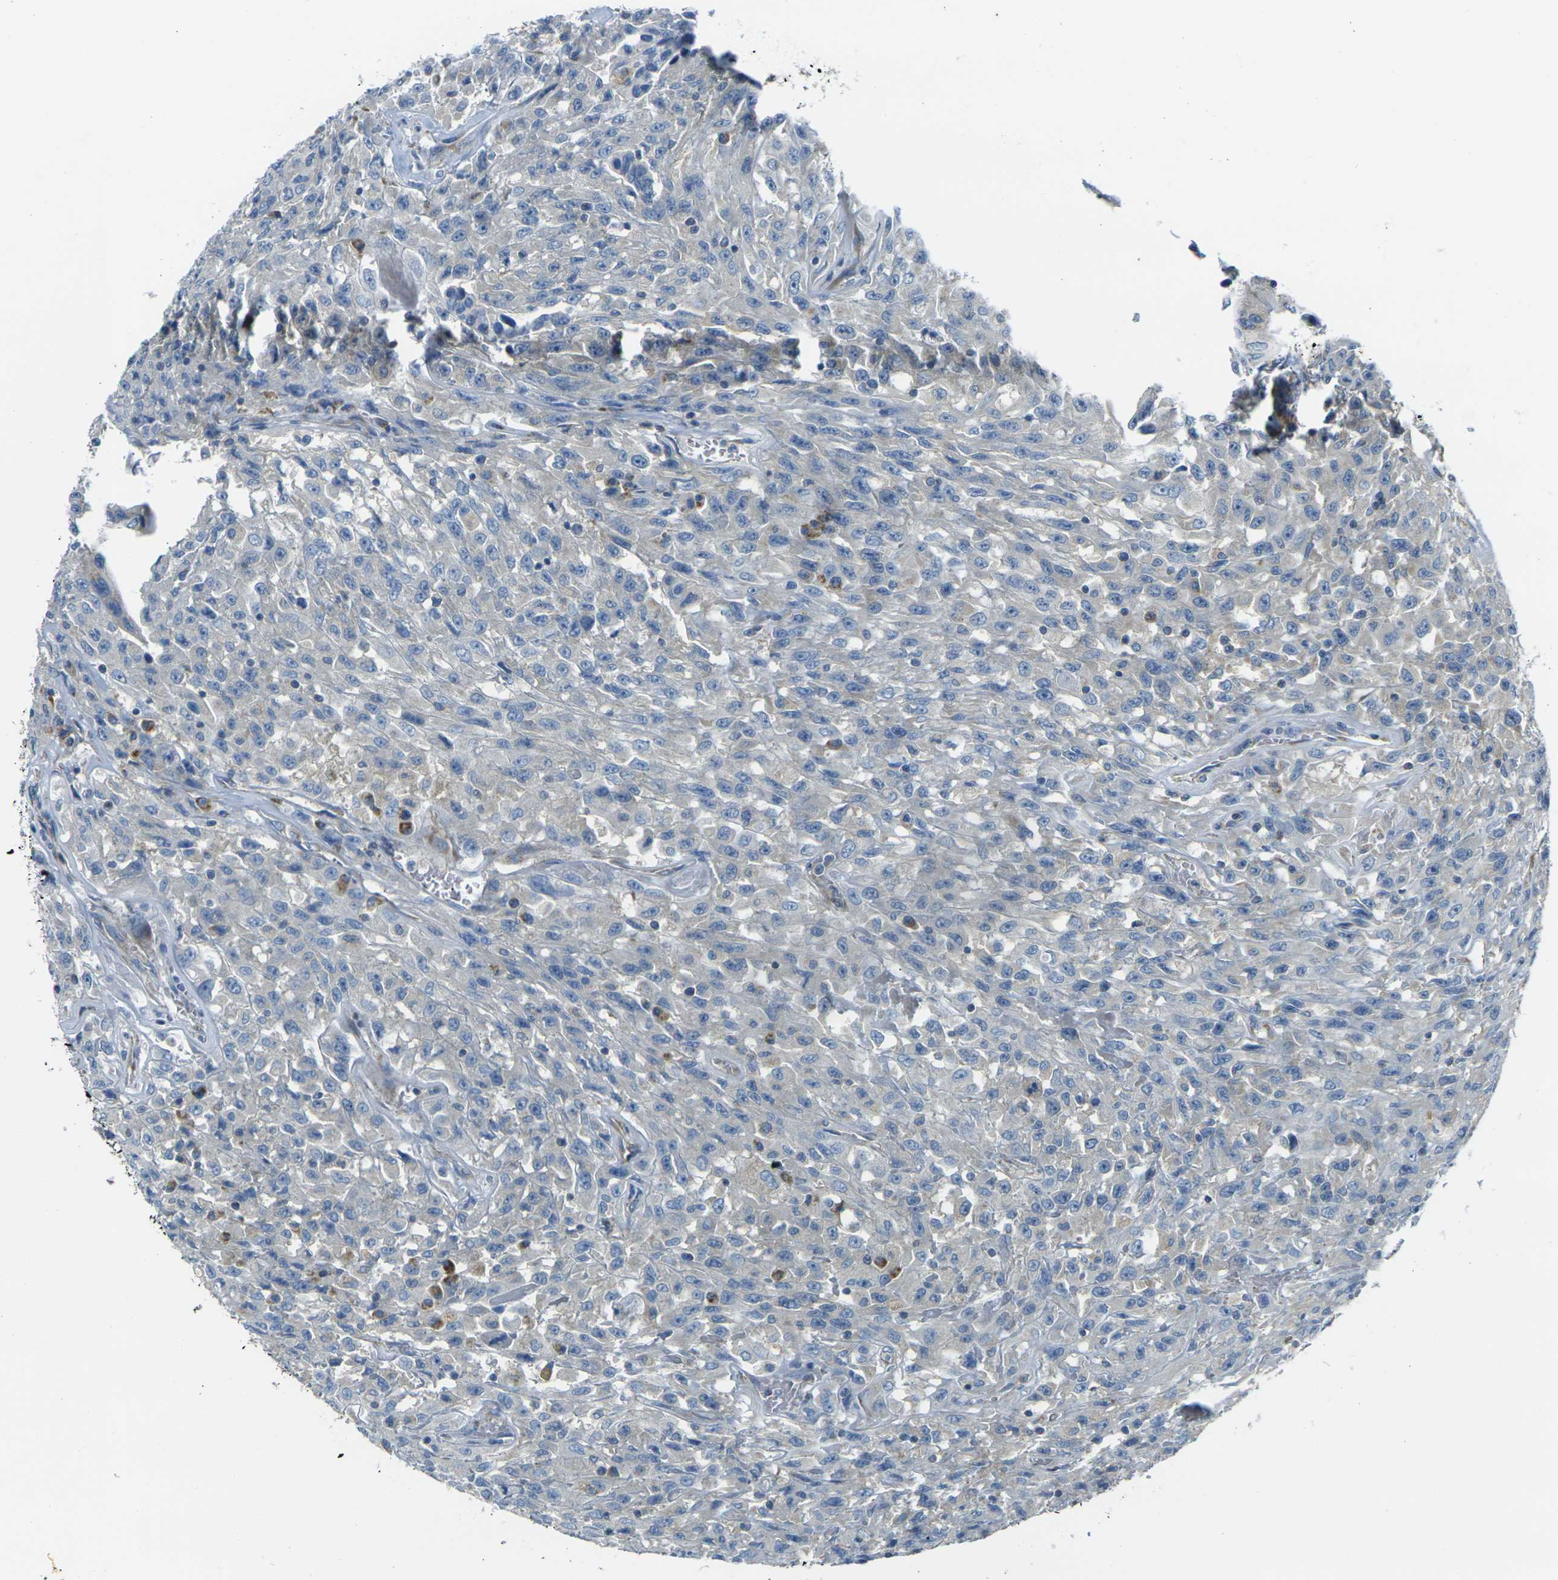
{"staining": {"intensity": "negative", "quantity": "none", "location": "none"}, "tissue": "urothelial cancer", "cell_type": "Tumor cells", "image_type": "cancer", "snomed": [{"axis": "morphology", "description": "Urothelial carcinoma, High grade"}, {"axis": "topography", "description": "Urinary bladder"}], "caption": "High power microscopy histopathology image of an immunohistochemistry image of urothelial cancer, revealing no significant positivity in tumor cells. (Brightfield microscopy of DAB (3,3'-diaminobenzidine) immunohistochemistry at high magnification).", "gene": "PARD6B", "patient": {"sex": "male", "age": 66}}